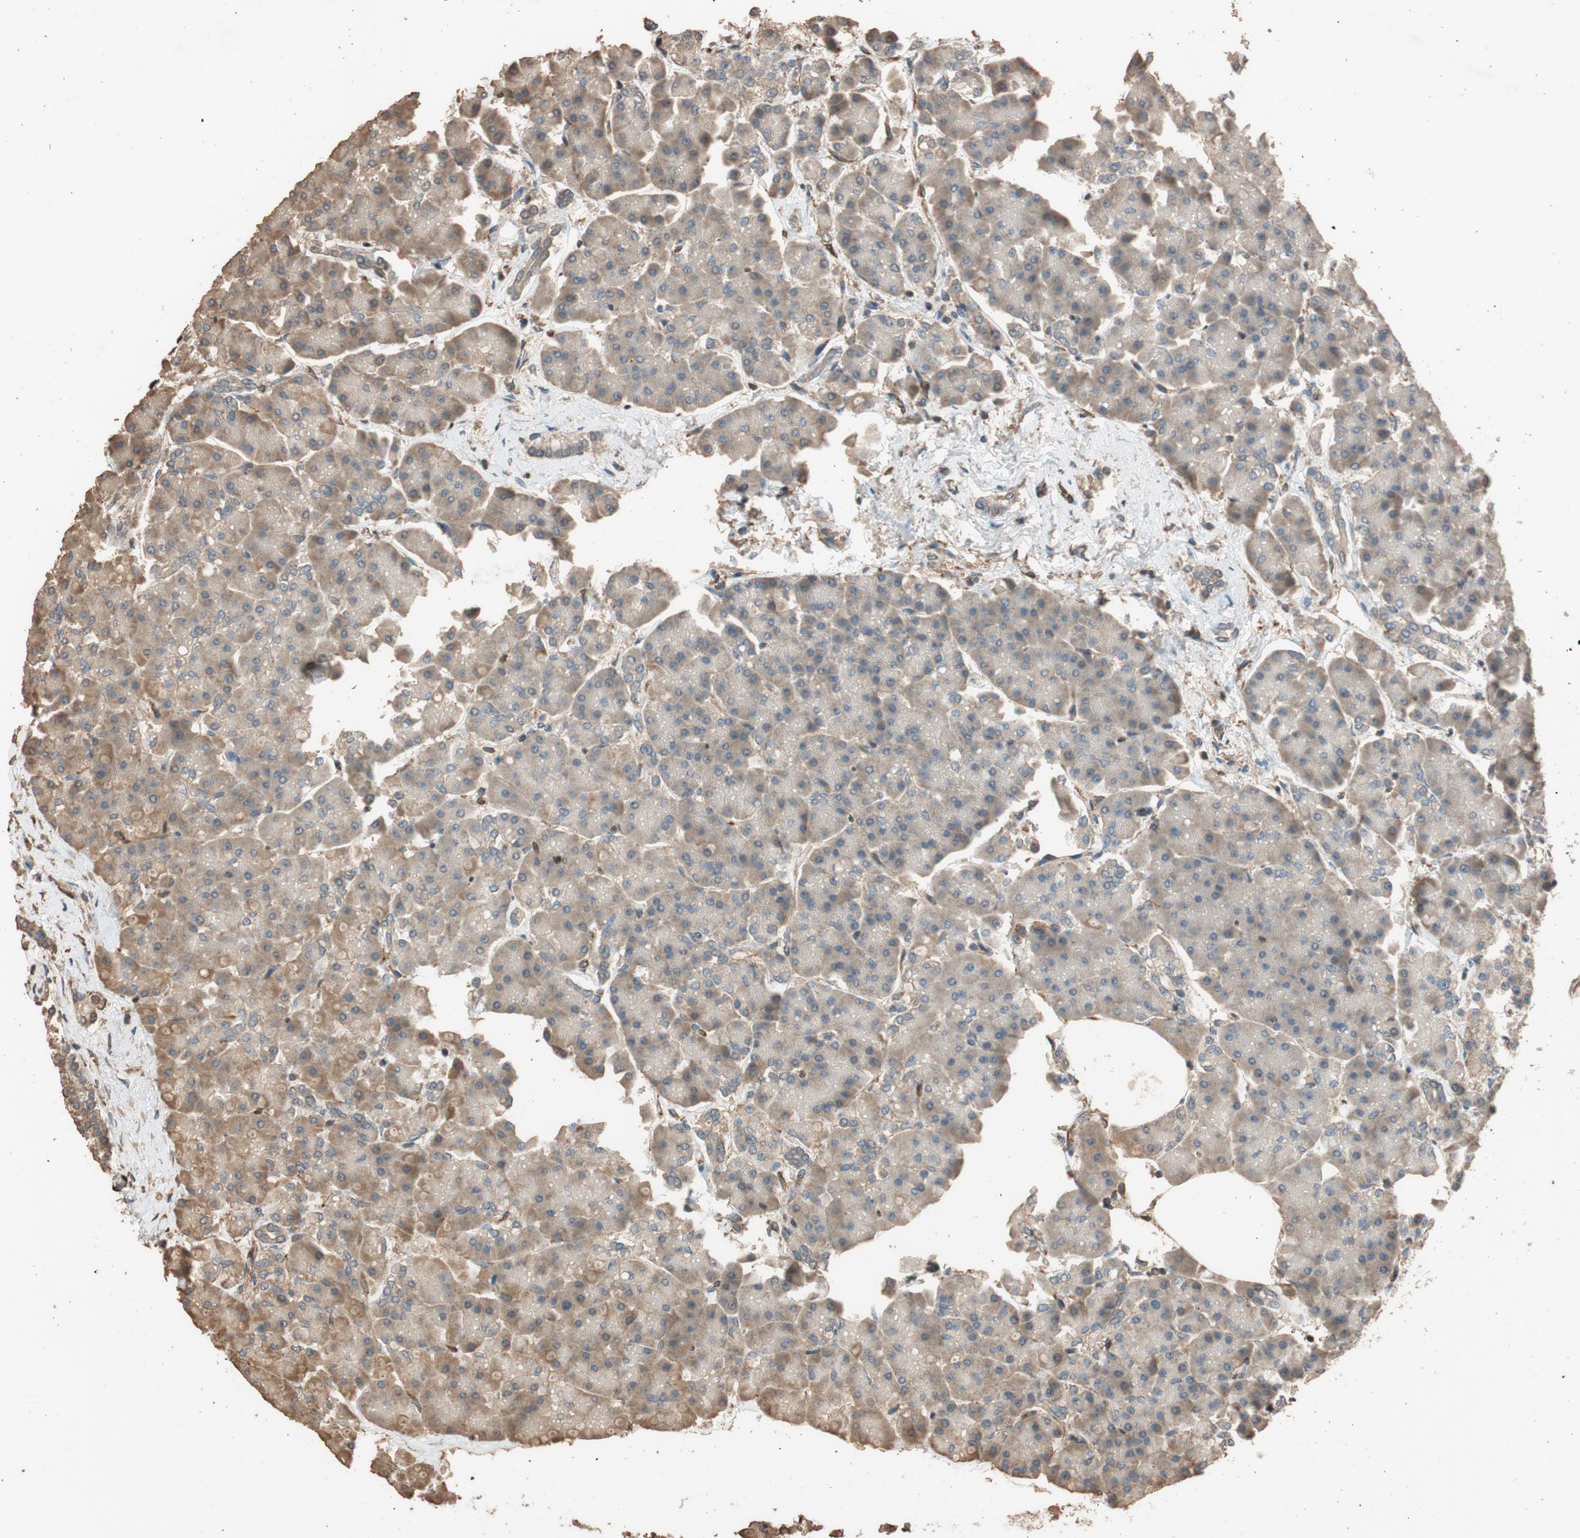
{"staining": {"intensity": "moderate", "quantity": "<25%", "location": "cytoplasmic/membranous"}, "tissue": "pancreas", "cell_type": "Exocrine glandular cells", "image_type": "normal", "snomed": [{"axis": "morphology", "description": "Normal tissue, NOS"}, {"axis": "topography", "description": "Pancreas"}], "caption": "Immunohistochemistry photomicrograph of benign pancreas: human pancreas stained using immunohistochemistry (IHC) shows low levels of moderate protein expression localized specifically in the cytoplasmic/membranous of exocrine glandular cells, appearing as a cytoplasmic/membranous brown color.", "gene": "MST1R", "patient": {"sex": "female", "age": 70}}